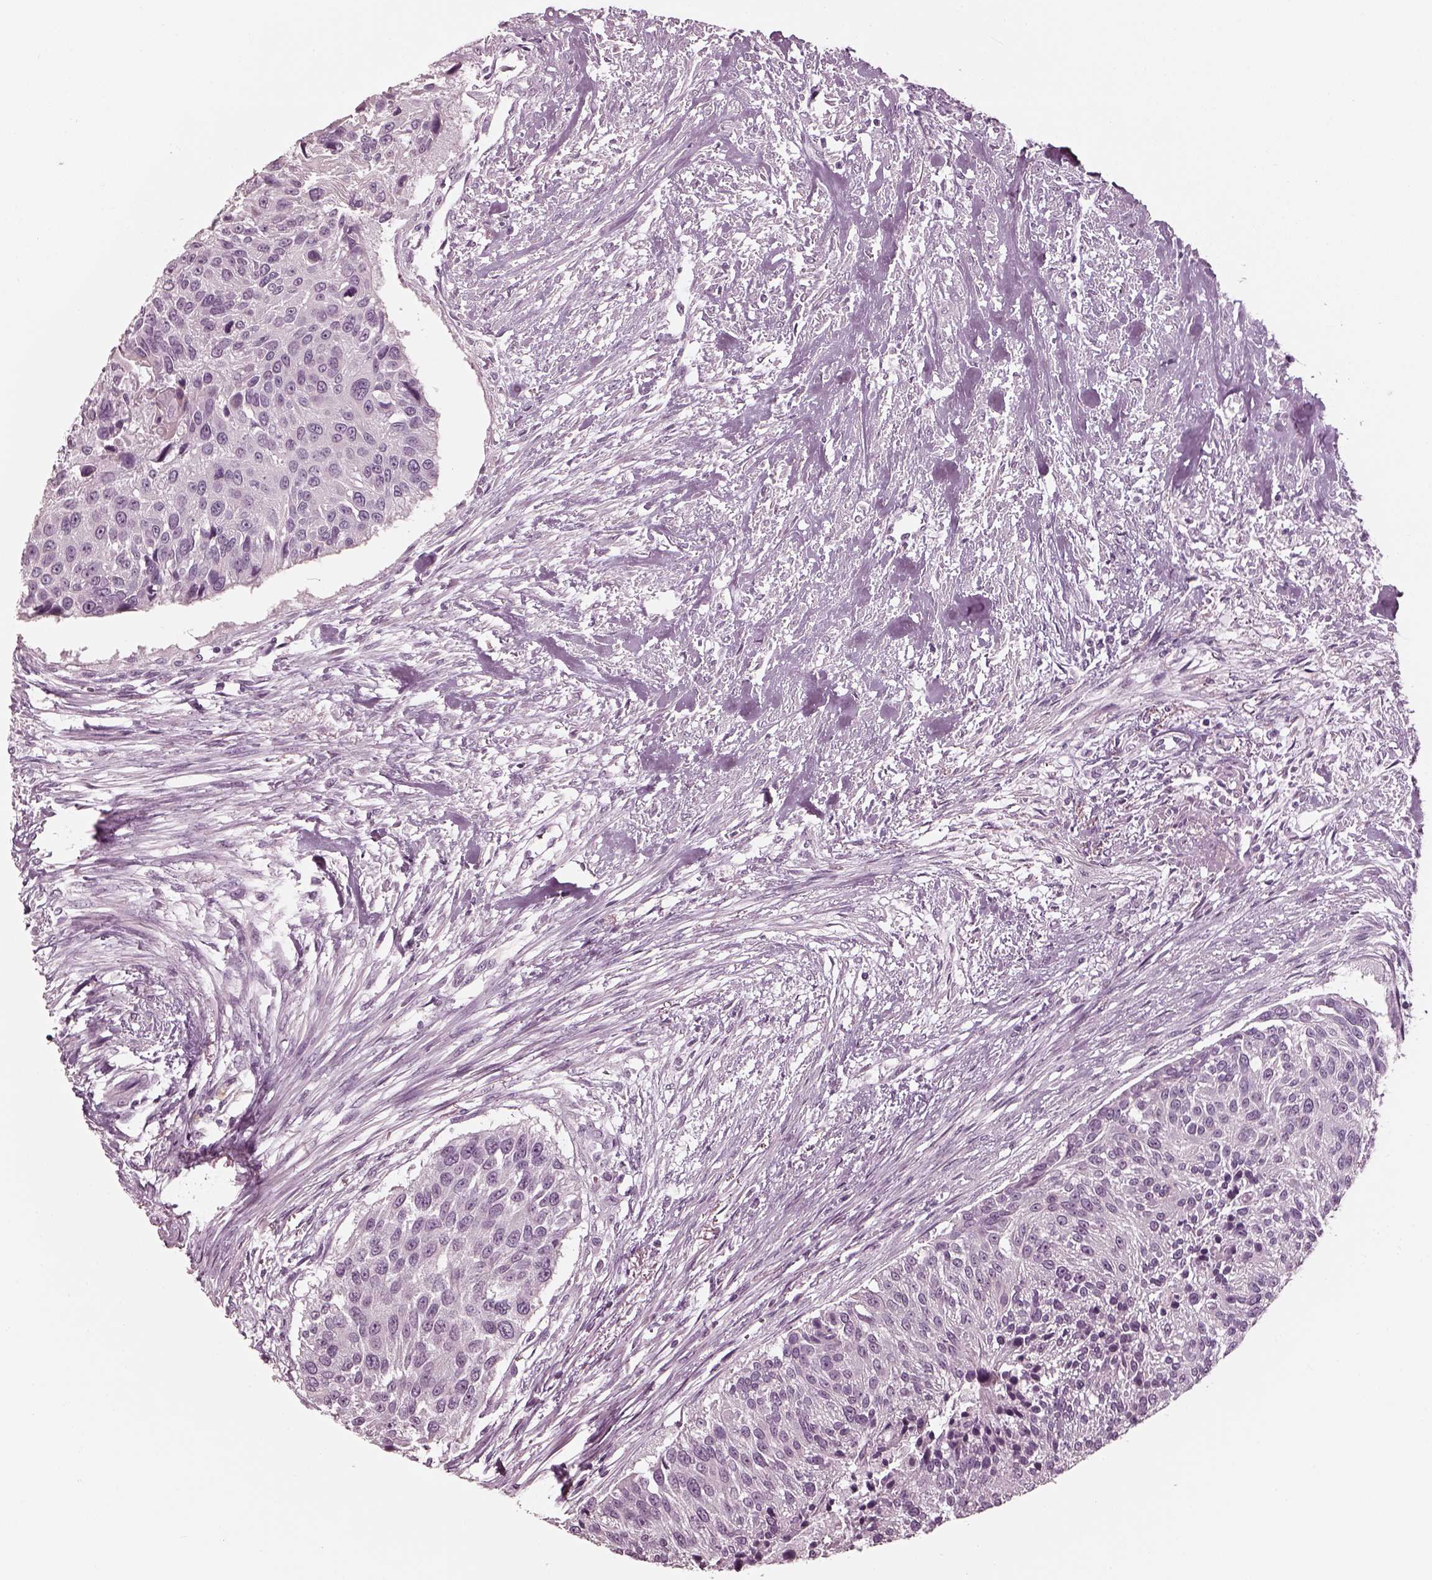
{"staining": {"intensity": "negative", "quantity": "none", "location": "none"}, "tissue": "urothelial cancer", "cell_type": "Tumor cells", "image_type": "cancer", "snomed": [{"axis": "morphology", "description": "Urothelial carcinoma, NOS"}, {"axis": "topography", "description": "Urinary bladder"}], "caption": "IHC histopathology image of human urothelial cancer stained for a protein (brown), which exhibits no staining in tumor cells.", "gene": "CNTN1", "patient": {"sex": "male", "age": 55}}